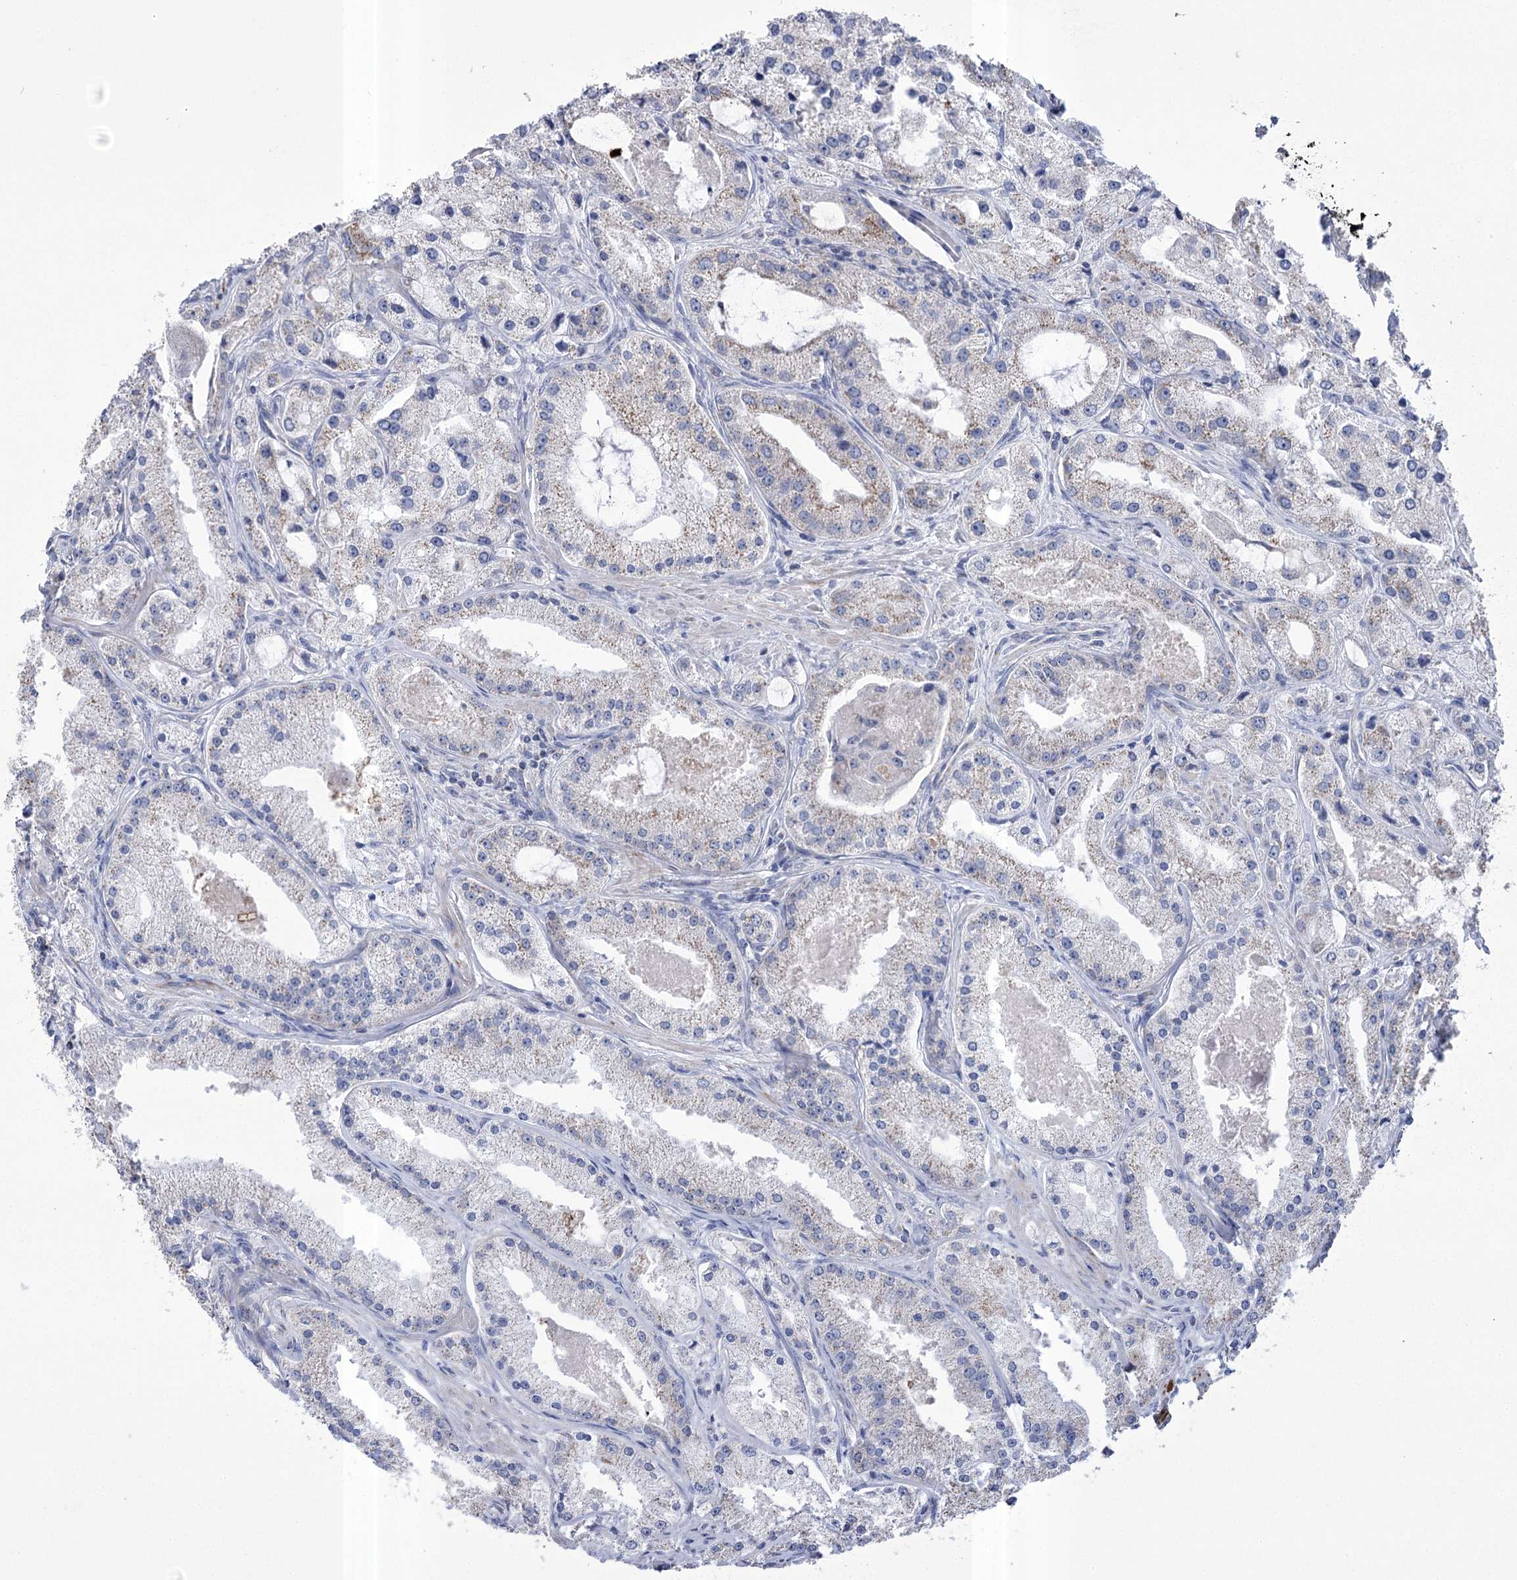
{"staining": {"intensity": "negative", "quantity": "none", "location": "none"}, "tissue": "prostate cancer", "cell_type": "Tumor cells", "image_type": "cancer", "snomed": [{"axis": "morphology", "description": "Adenocarcinoma, Low grade"}, {"axis": "topography", "description": "Prostate"}], "caption": "An immunohistochemistry image of adenocarcinoma (low-grade) (prostate) is shown. There is no staining in tumor cells of adenocarcinoma (low-grade) (prostate). (DAB (3,3'-diaminobenzidine) immunohistochemistry (IHC) with hematoxylin counter stain).", "gene": "PDHB", "patient": {"sex": "male", "age": 69}}